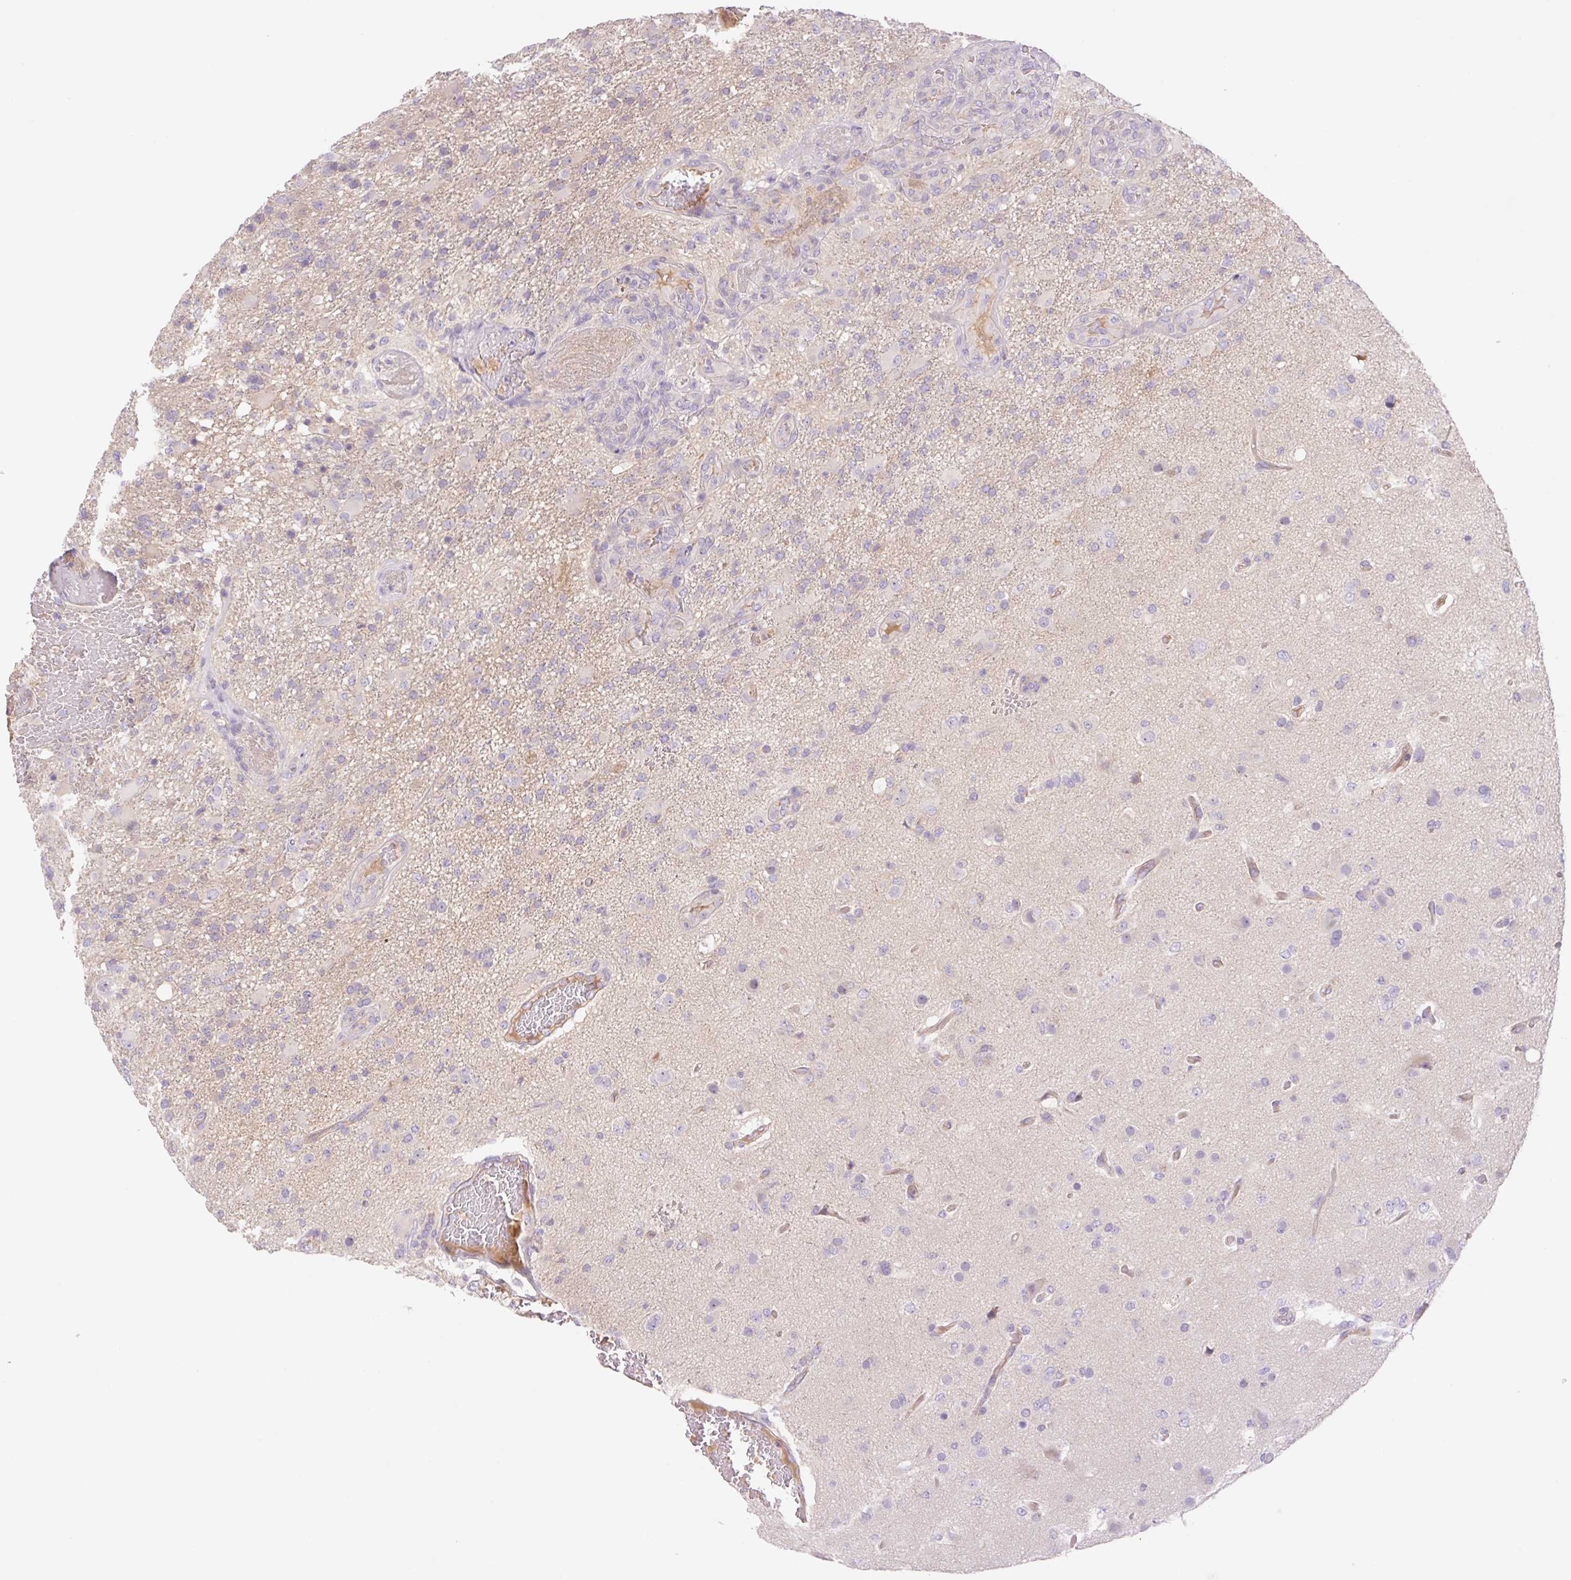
{"staining": {"intensity": "negative", "quantity": "none", "location": "none"}, "tissue": "glioma", "cell_type": "Tumor cells", "image_type": "cancer", "snomed": [{"axis": "morphology", "description": "Glioma, malignant, High grade"}, {"axis": "topography", "description": "Brain"}], "caption": "A histopathology image of human glioma is negative for staining in tumor cells.", "gene": "DENND5A", "patient": {"sex": "female", "age": 74}}